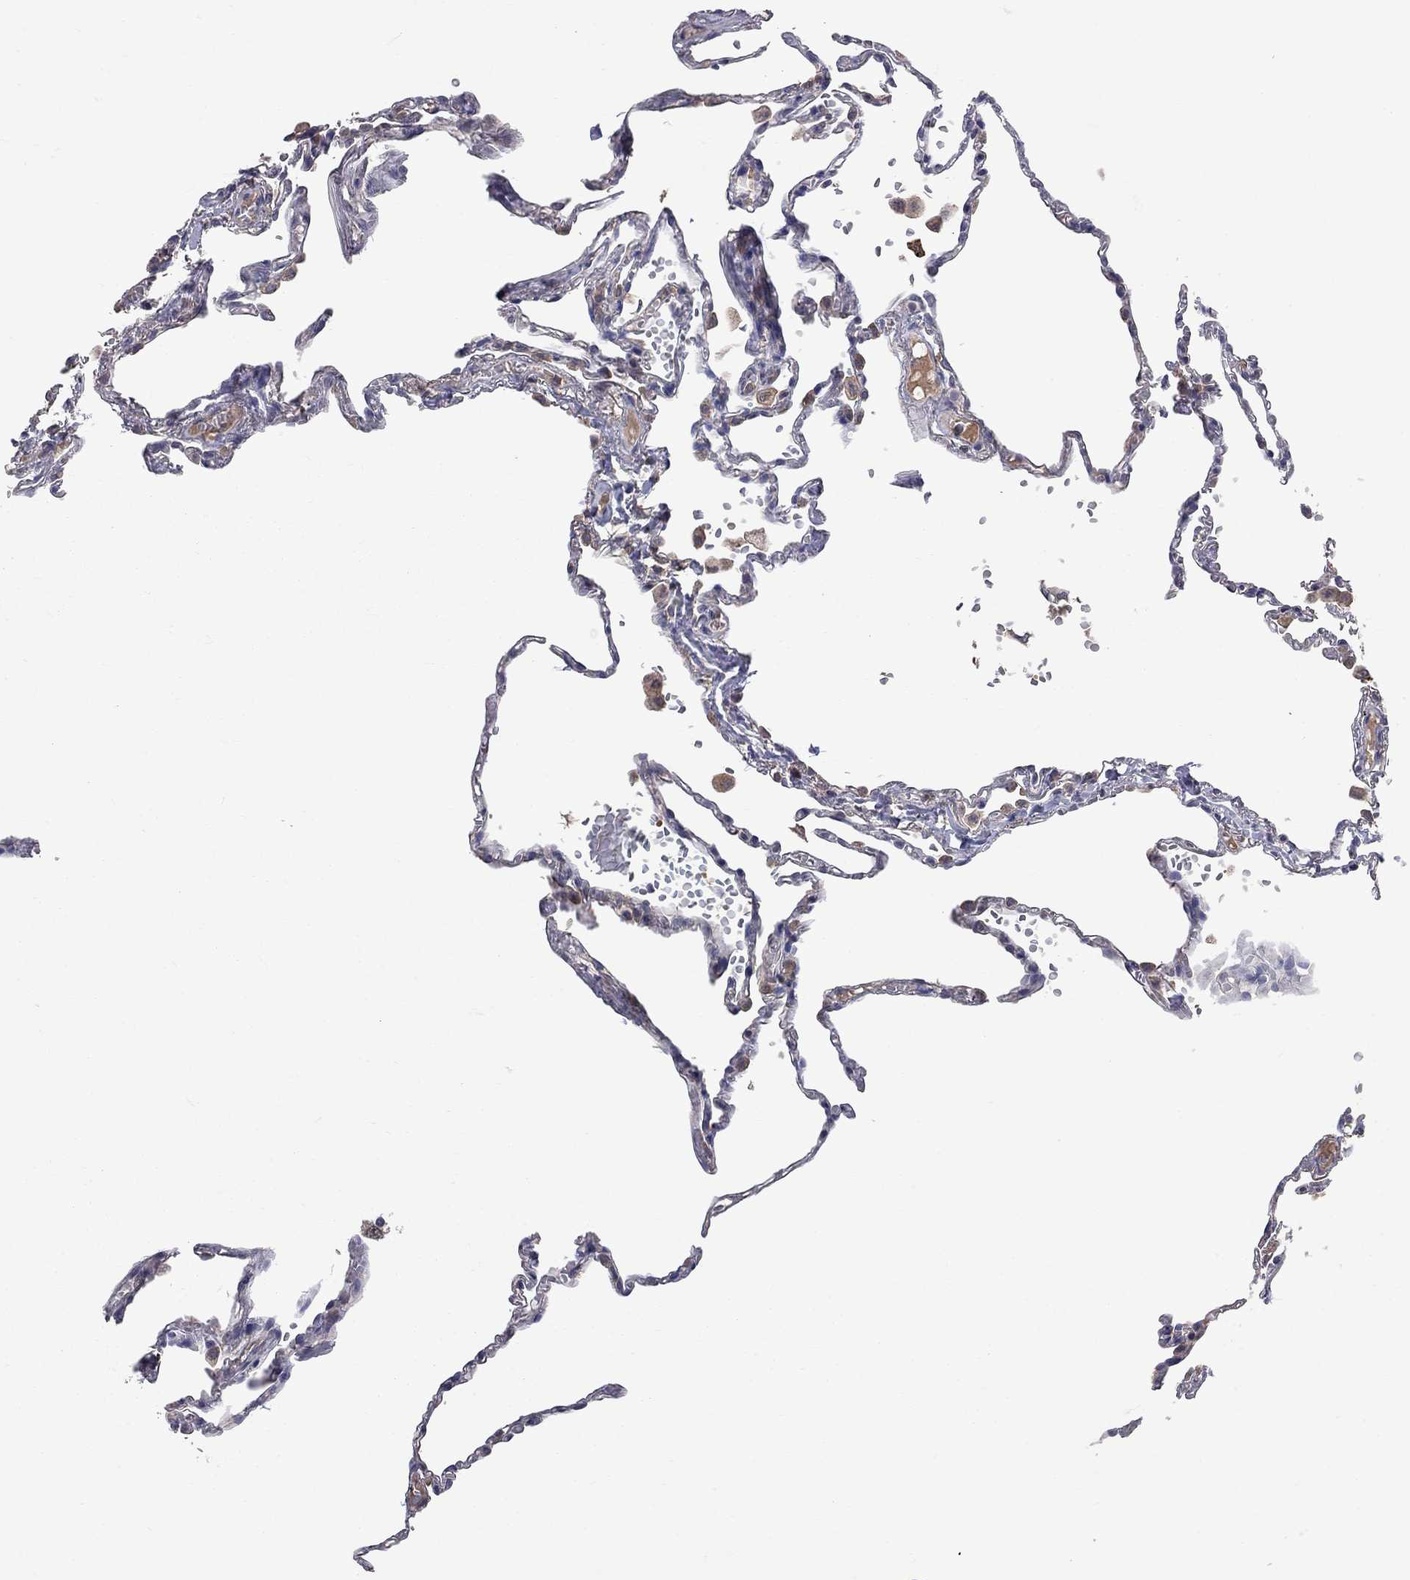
{"staining": {"intensity": "negative", "quantity": "none", "location": "none"}, "tissue": "lung", "cell_type": "Alveolar cells", "image_type": "normal", "snomed": [{"axis": "morphology", "description": "Normal tissue, NOS"}, {"axis": "topography", "description": "Lung"}], "caption": "The image shows no significant staining in alveolar cells of lung.", "gene": "HTR6", "patient": {"sex": "male", "age": 78}}